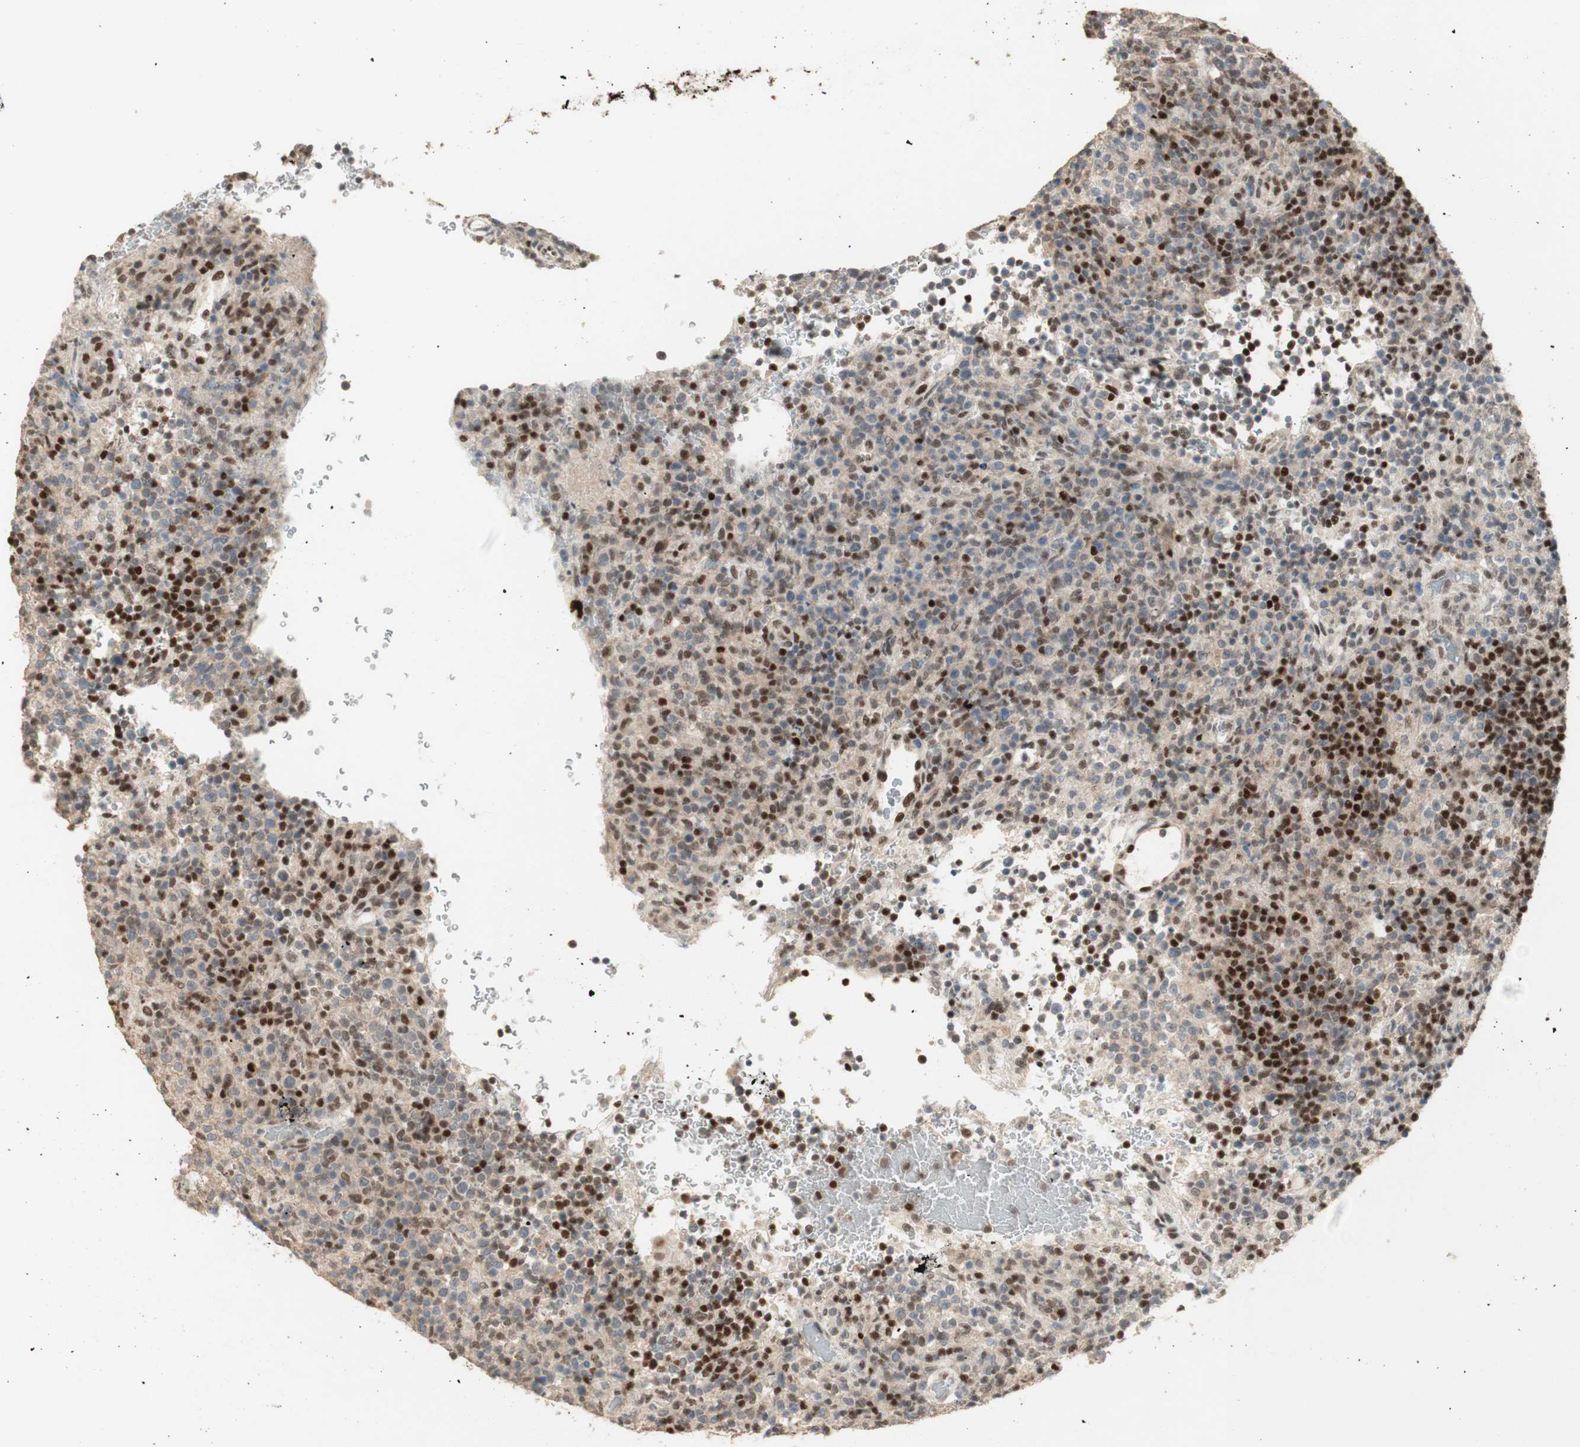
{"staining": {"intensity": "weak", "quantity": "25%-75%", "location": "nuclear"}, "tissue": "lymphoma", "cell_type": "Tumor cells", "image_type": "cancer", "snomed": [{"axis": "morphology", "description": "Malignant lymphoma, non-Hodgkin's type, High grade"}, {"axis": "topography", "description": "Lymph node"}], "caption": "A brown stain shows weak nuclear staining of a protein in human malignant lymphoma, non-Hodgkin's type (high-grade) tumor cells.", "gene": "FOXP1", "patient": {"sex": "female", "age": 76}}